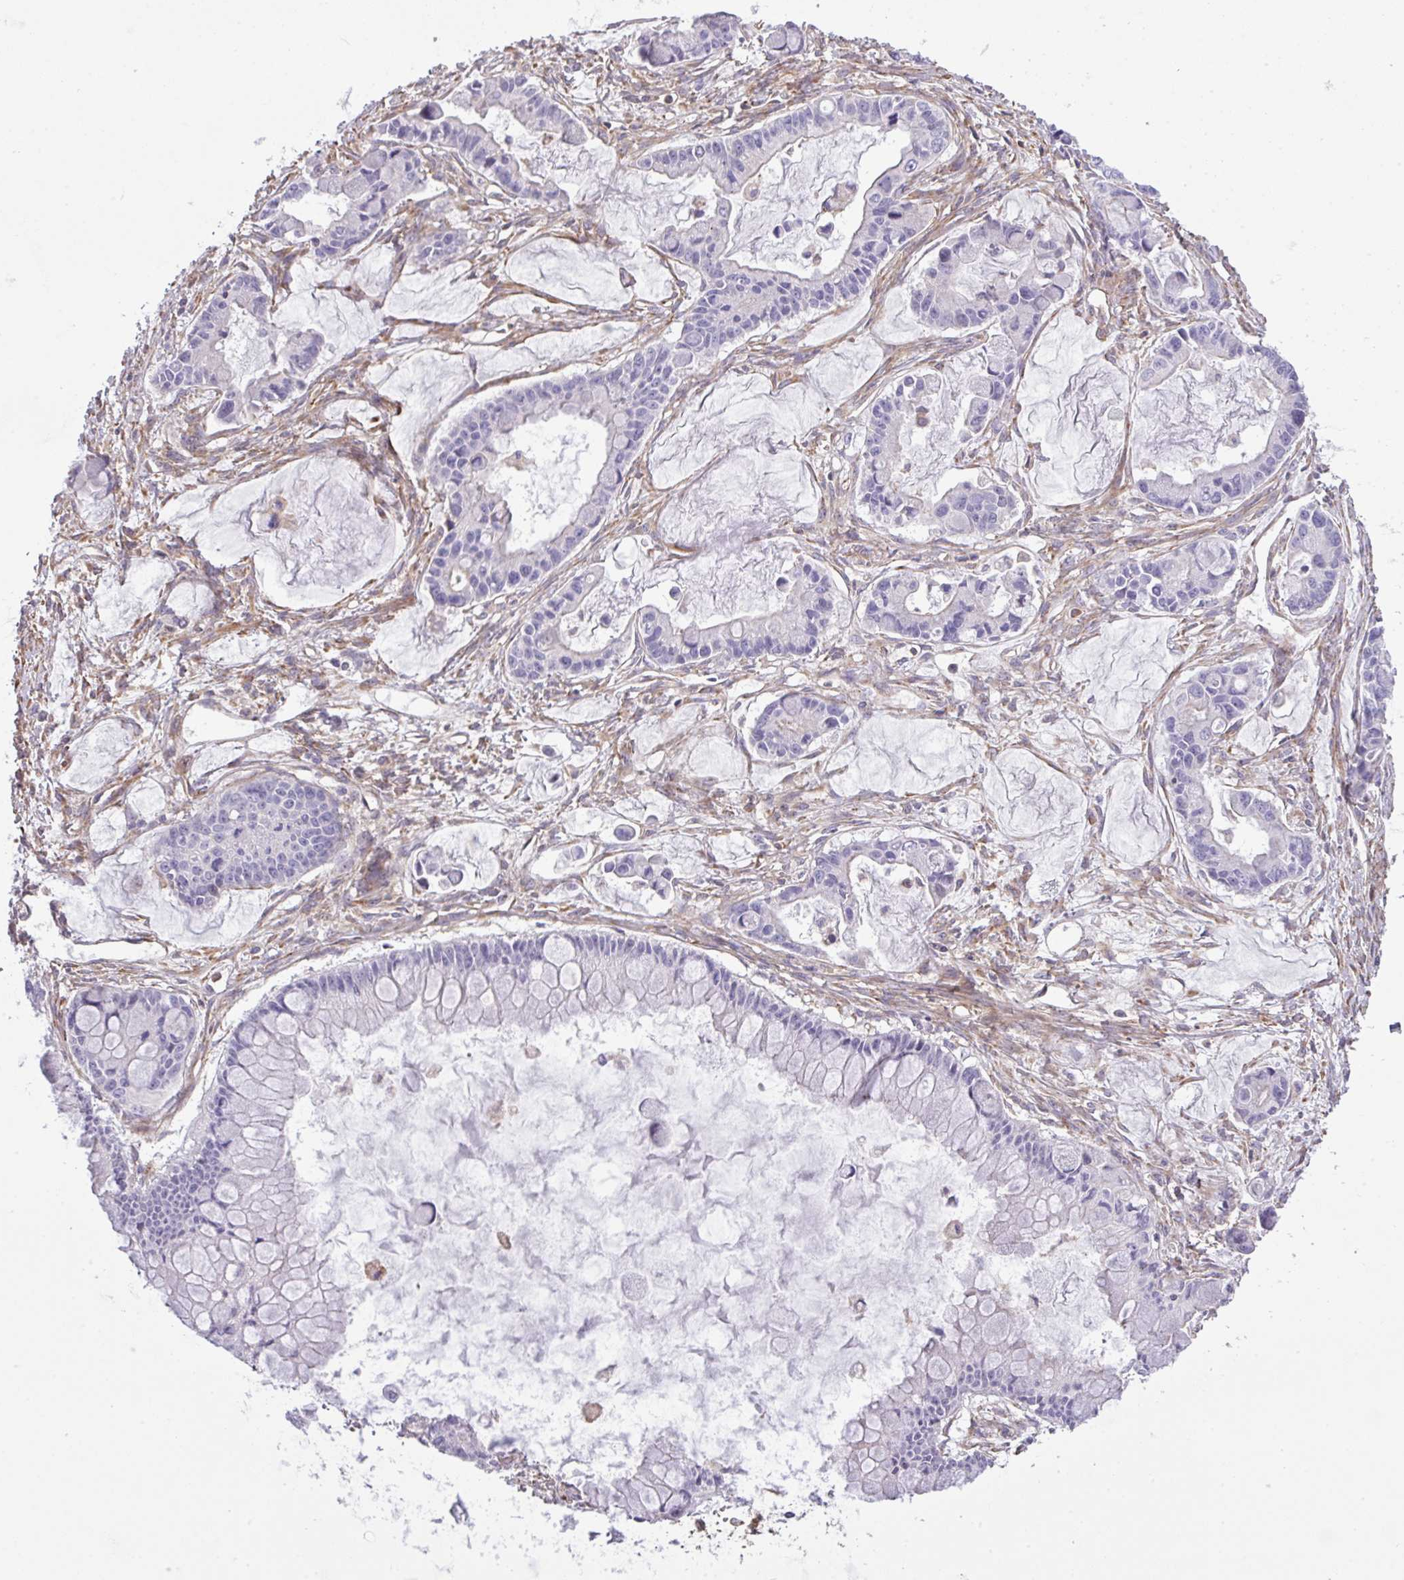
{"staining": {"intensity": "negative", "quantity": "none", "location": "none"}, "tissue": "ovarian cancer", "cell_type": "Tumor cells", "image_type": "cancer", "snomed": [{"axis": "morphology", "description": "Cystadenocarcinoma, mucinous, NOS"}, {"axis": "topography", "description": "Ovary"}], "caption": "The IHC photomicrograph has no significant positivity in tumor cells of ovarian mucinous cystadenocarcinoma tissue. (DAB (3,3'-diaminobenzidine) immunohistochemistry (IHC) visualized using brightfield microscopy, high magnification).", "gene": "LRRC41", "patient": {"sex": "female", "age": 63}}